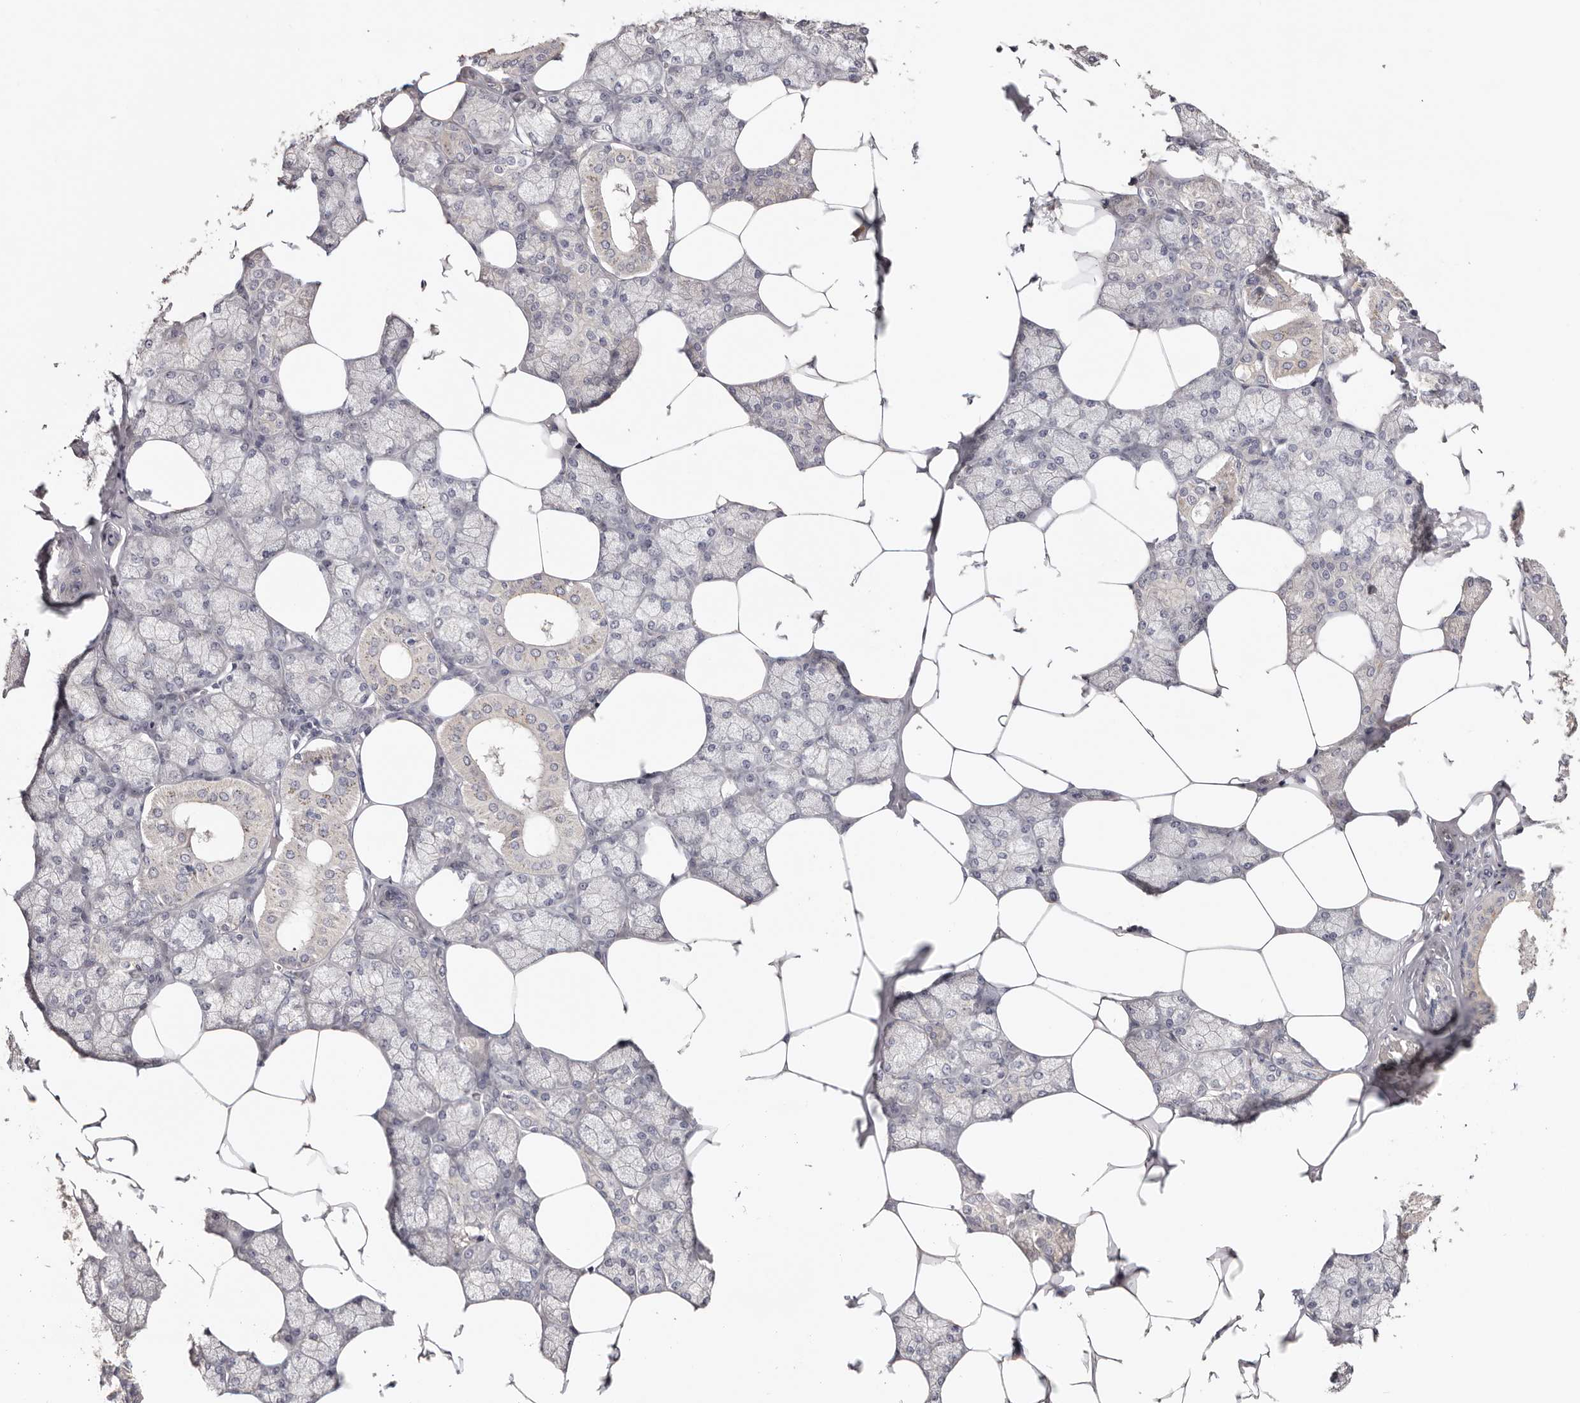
{"staining": {"intensity": "weak", "quantity": "<25%", "location": "cytoplasmic/membranous"}, "tissue": "salivary gland", "cell_type": "Glandular cells", "image_type": "normal", "snomed": [{"axis": "morphology", "description": "Normal tissue, NOS"}, {"axis": "topography", "description": "Salivary gland"}], "caption": "The photomicrograph reveals no significant expression in glandular cells of salivary gland.", "gene": "CCDC190", "patient": {"sex": "male", "age": 62}}